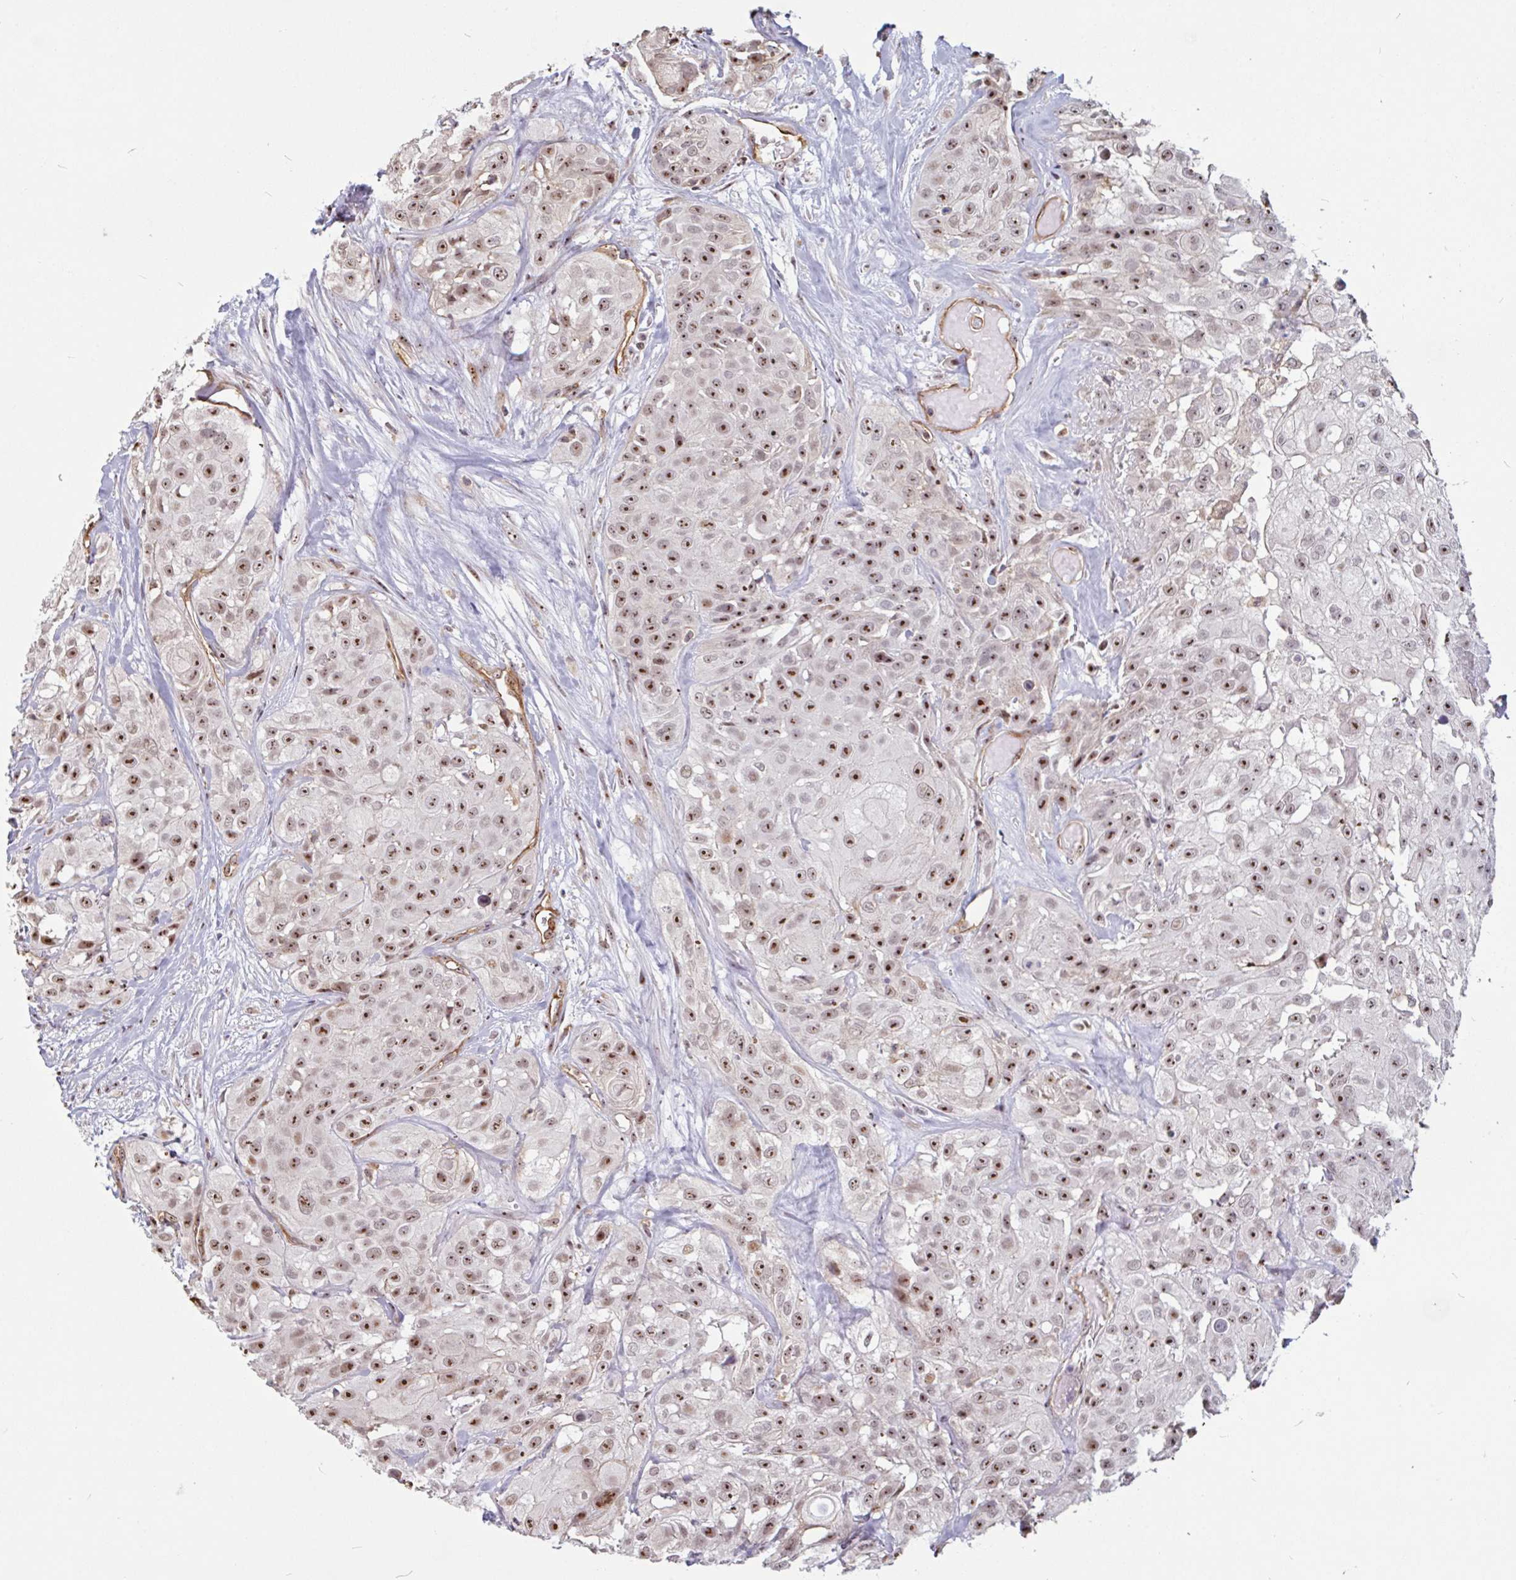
{"staining": {"intensity": "moderate", "quantity": ">75%", "location": "nuclear"}, "tissue": "head and neck cancer", "cell_type": "Tumor cells", "image_type": "cancer", "snomed": [{"axis": "morphology", "description": "Squamous cell carcinoma, NOS"}, {"axis": "topography", "description": "Head-Neck"}], "caption": "Approximately >75% of tumor cells in head and neck squamous cell carcinoma reveal moderate nuclear protein staining as visualized by brown immunohistochemical staining.", "gene": "ZNF689", "patient": {"sex": "male", "age": 83}}